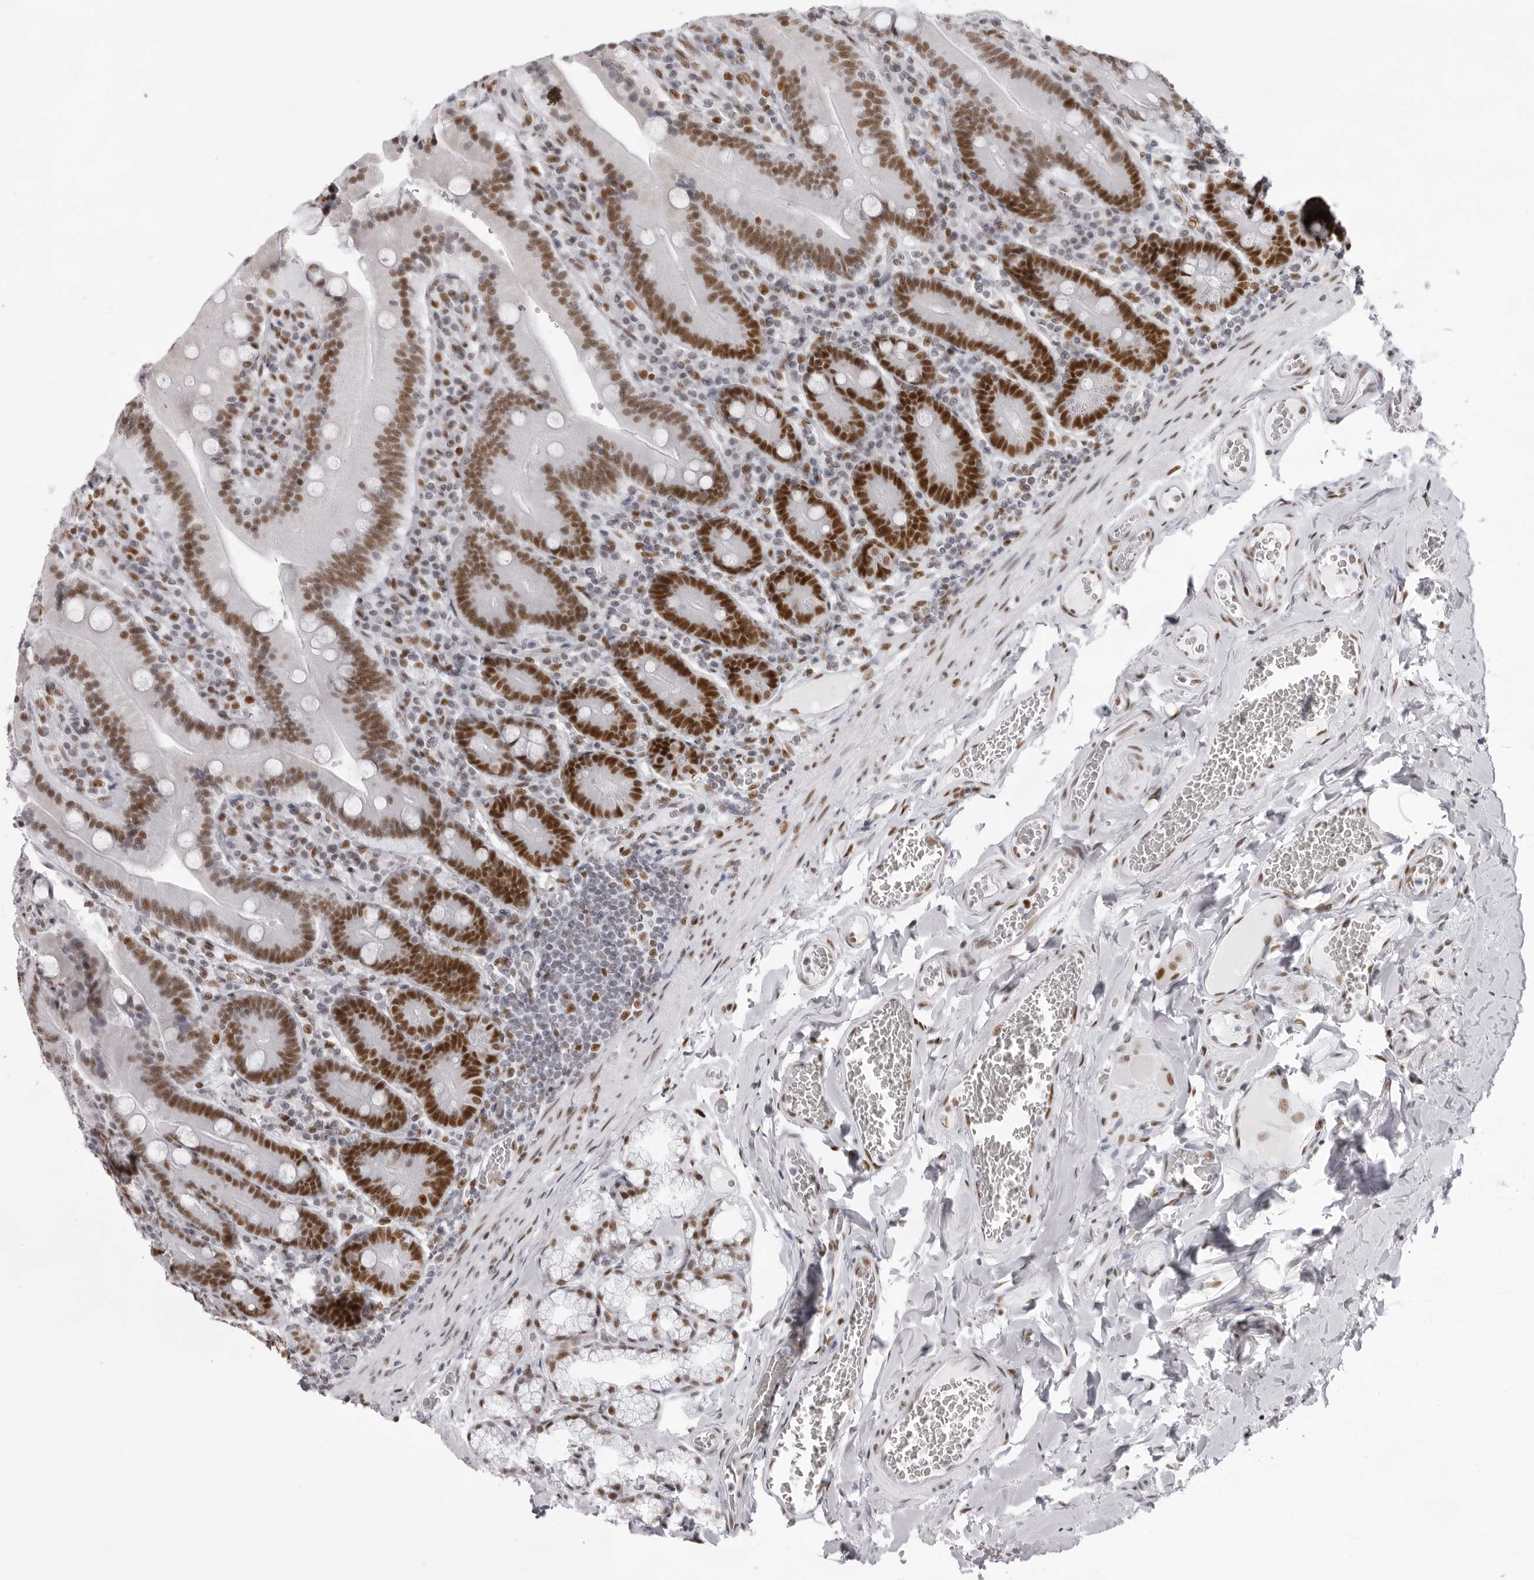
{"staining": {"intensity": "strong", "quantity": "25%-75%", "location": "nuclear"}, "tissue": "duodenum", "cell_type": "Glandular cells", "image_type": "normal", "snomed": [{"axis": "morphology", "description": "Normal tissue, NOS"}, {"axis": "topography", "description": "Duodenum"}], "caption": "Brown immunohistochemical staining in benign human duodenum exhibits strong nuclear expression in approximately 25%-75% of glandular cells.", "gene": "IRF2BP2", "patient": {"sex": "female", "age": 62}}